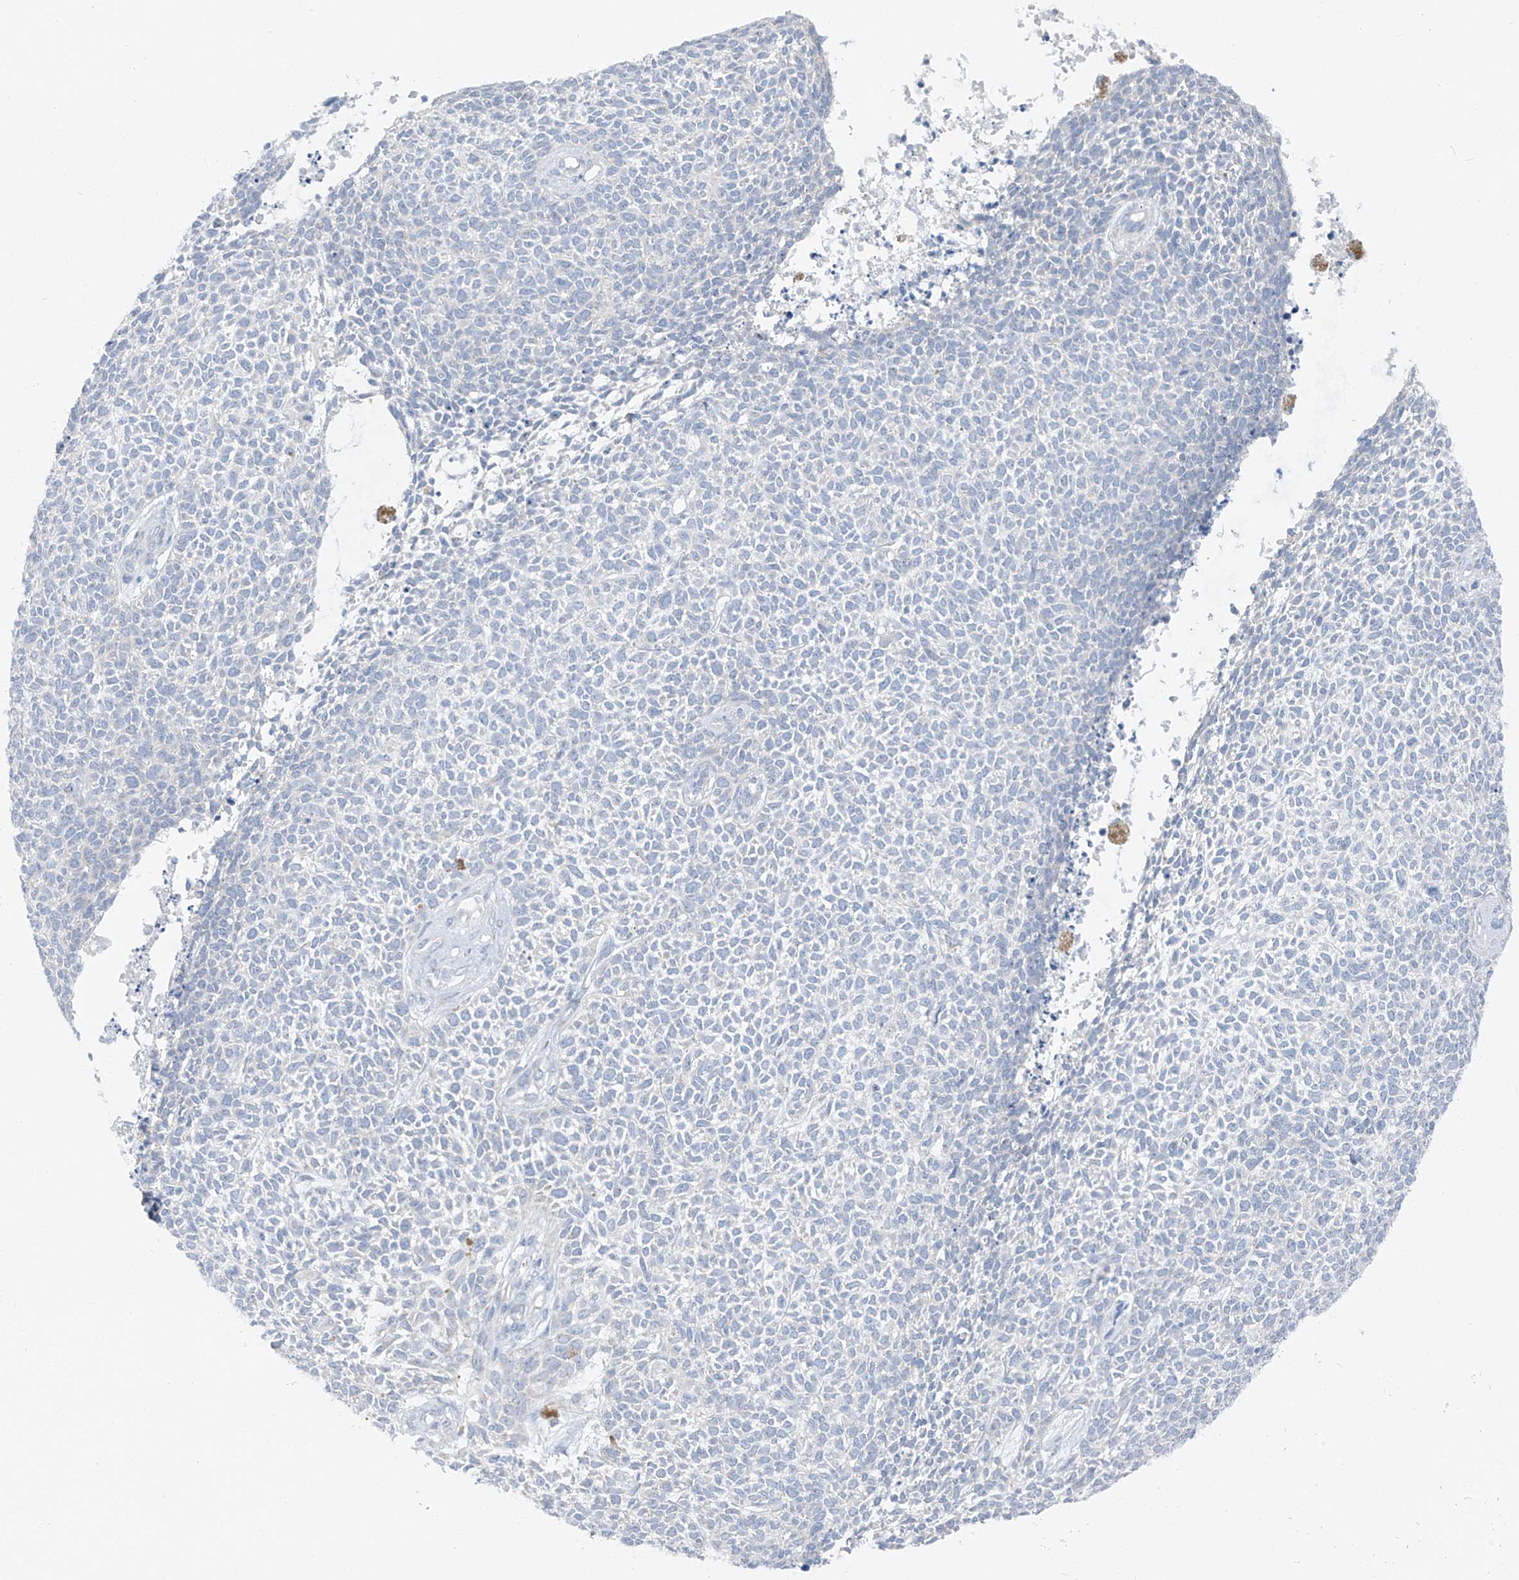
{"staining": {"intensity": "negative", "quantity": "none", "location": "none"}, "tissue": "skin cancer", "cell_type": "Tumor cells", "image_type": "cancer", "snomed": [{"axis": "morphology", "description": "Basal cell carcinoma"}, {"axis": "topography", "description": "Skin"}], "caption": "DAB (3,3'-diaminobenzidine) immunohistochemical staining of skin cancer exhibits no significant expression in tumor cells.", "gene": "CHMP2B", "patient": {"sex": "female", "age": 84}}